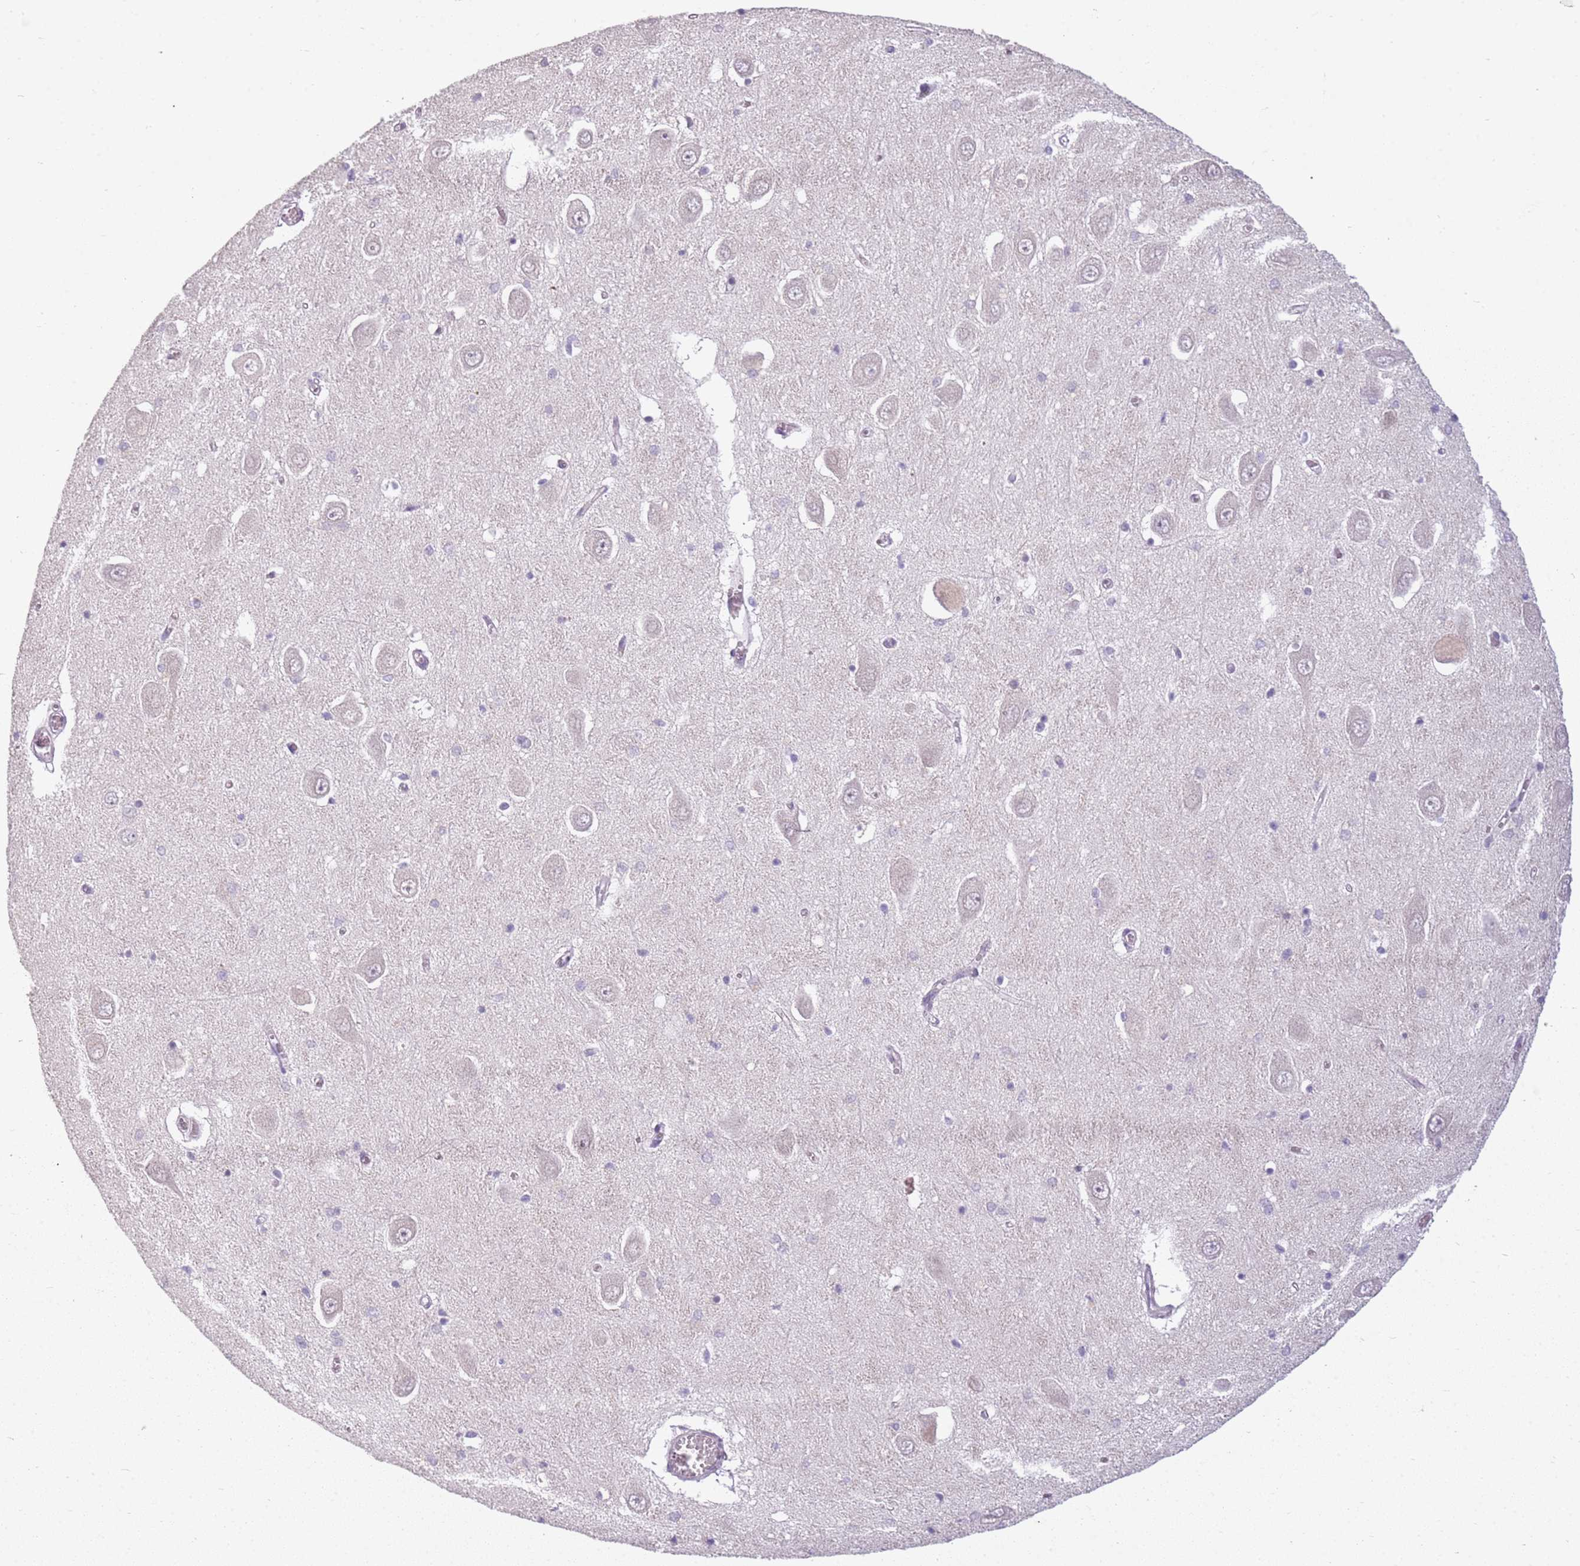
{"staining": {"intensity": "negative", "quantity": "none", "location": "none"}, "tissue": "hippocampus", "cell_type": "Glial cells", "image_type": "normal", "snomed": [{"axis": "morphology", "description": "Normal tissue, NOS"}, {"axis": "topography", "description": "Hippocampus"}], "caption": "An immunohistochemistry (IHC) image of benign hippocampus is shown. There is no staining in glial cells of hippocampus. (Brightfield microscopy of DAB immunohistochemistry at high magnification).", "gene": "DEFB116", "patient": {"sex": "male", "age": 70}}